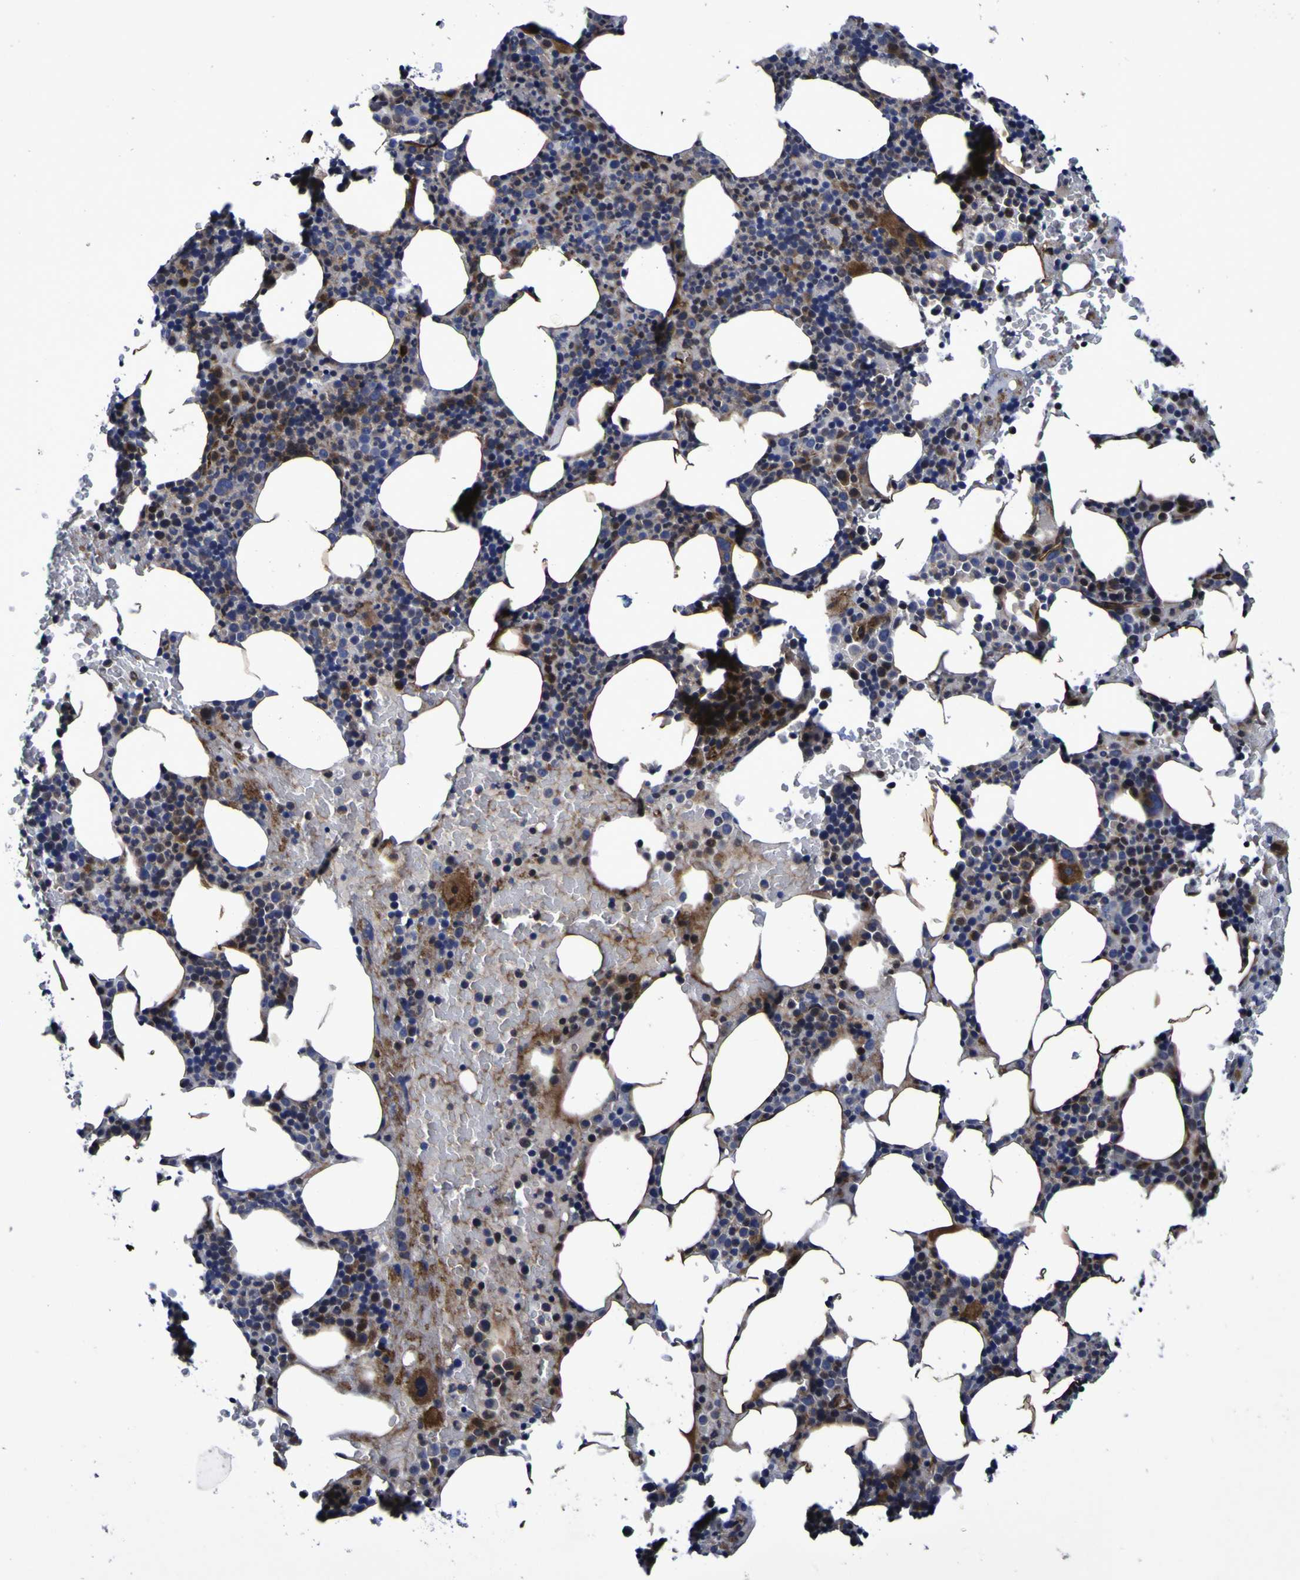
{"staining": {"intensity": "moderate", "quantity": "25%-75%", "location": "cytoplasmic/membranous,nuclear"}, "tissue": "bone marrow", "cell_type": "Hematopoietic cells", "image_type": "normal", "snomed": [{"axis": "morphology", "description": "Normal tissue, NOS"}, {"axis": "morphology", "description": "Inflammation, NOS"}, {"axis": "topography", "description": "Bone marrow"}], "caption": "Immunohistochemical staining of normal human bone marrow shows 25%-75% levels of moderate cytoplasmic/membranous,nuclear protein expression in approximately 25%-75% of hematopoietic cells. (IHC, brightfield microscopy, high magnification).", "gene": "MGLL", "patient": {"sex": "female", "age": 70}}